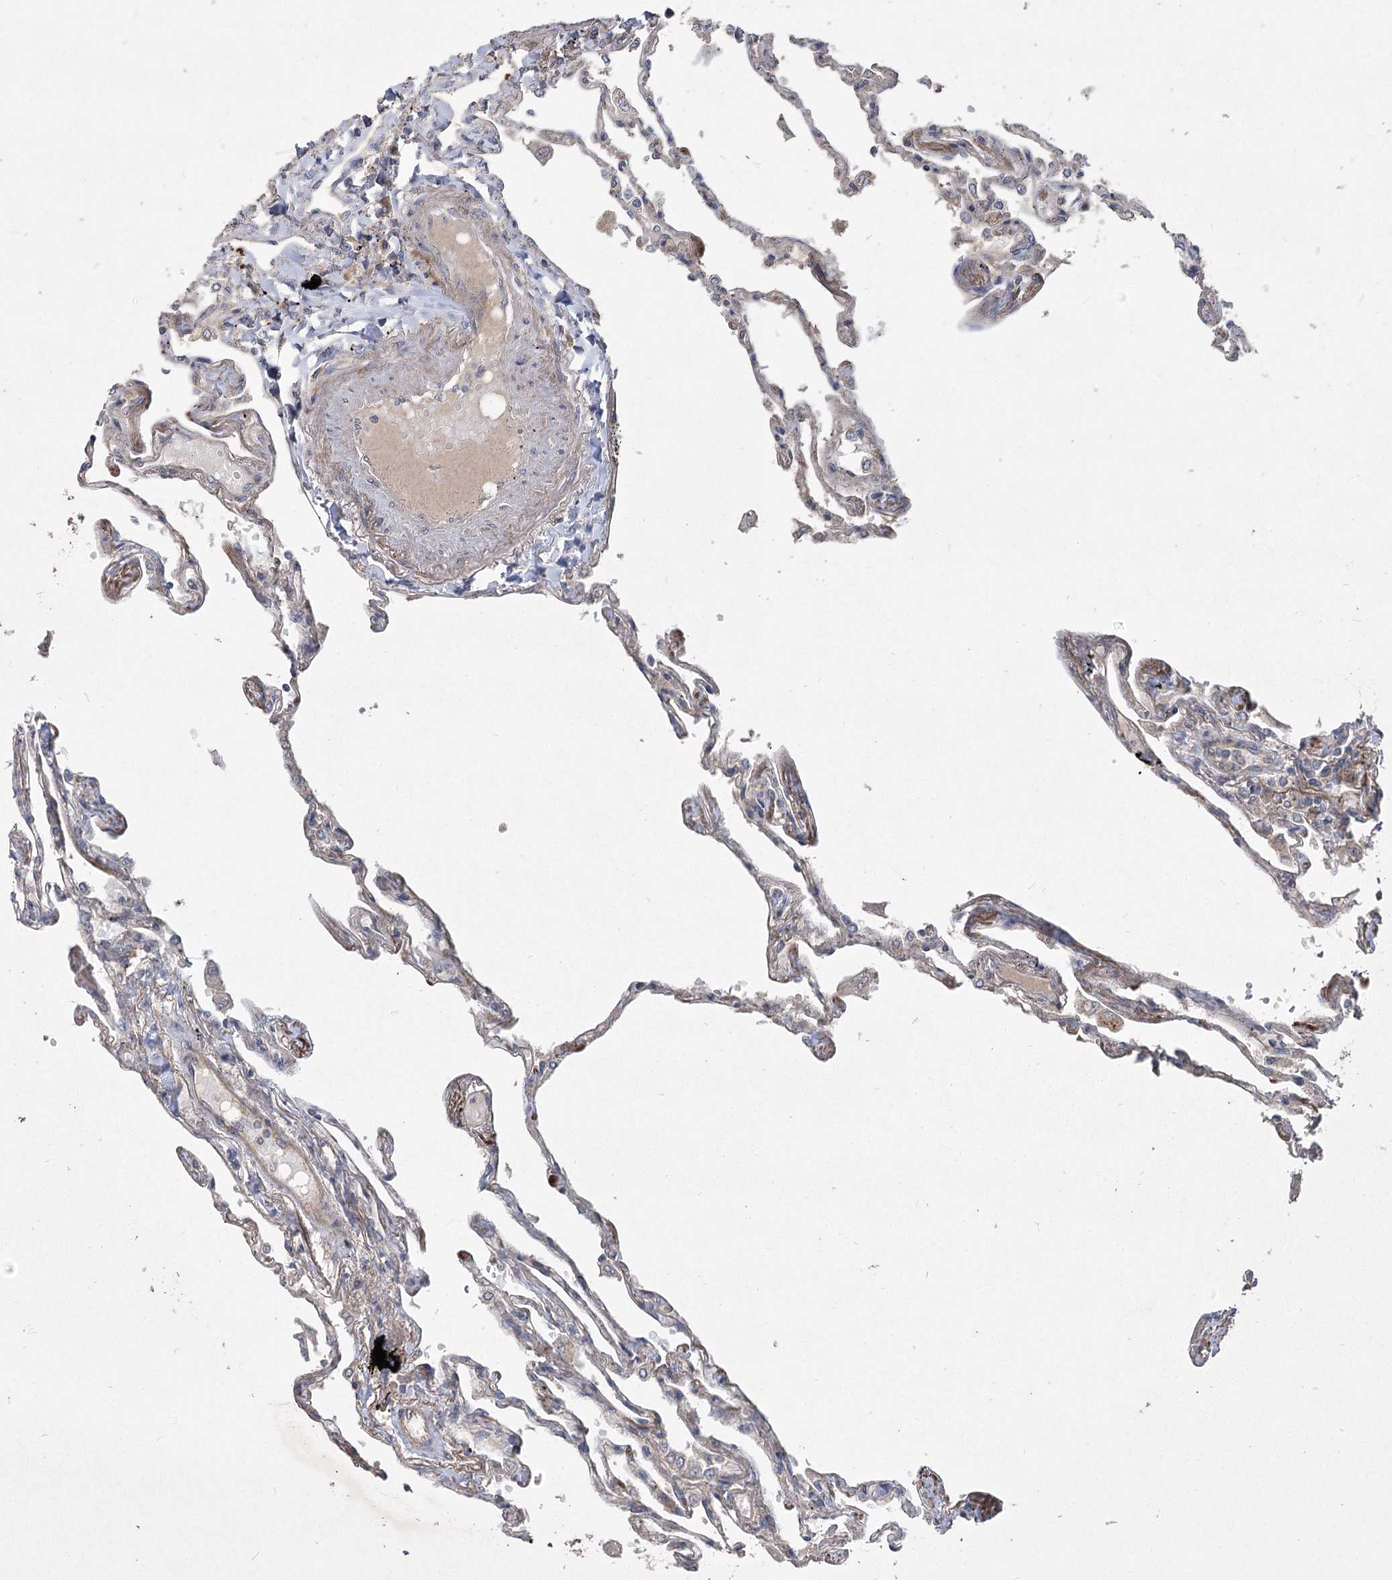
{"staining": {"intensity": "weak", "quantity": "<25%", "location": "cytoplasmic/membranous"}, "tissue": "lung", "cell_type": "Alveolar cells", "image_type": "normal", "snomed": [{"axis": "morphology", "description": "Normal tissue, NOS"}, {"axis": "topography", "description": "Lung"}], "caption": "Alveolar cells are negative for brown protein staining in normal lung. (DAB IHC visualized using brightfield microscopy, high magnification).", "gene": "RIN2", "patient": {"sex": "female", "age": 67}}